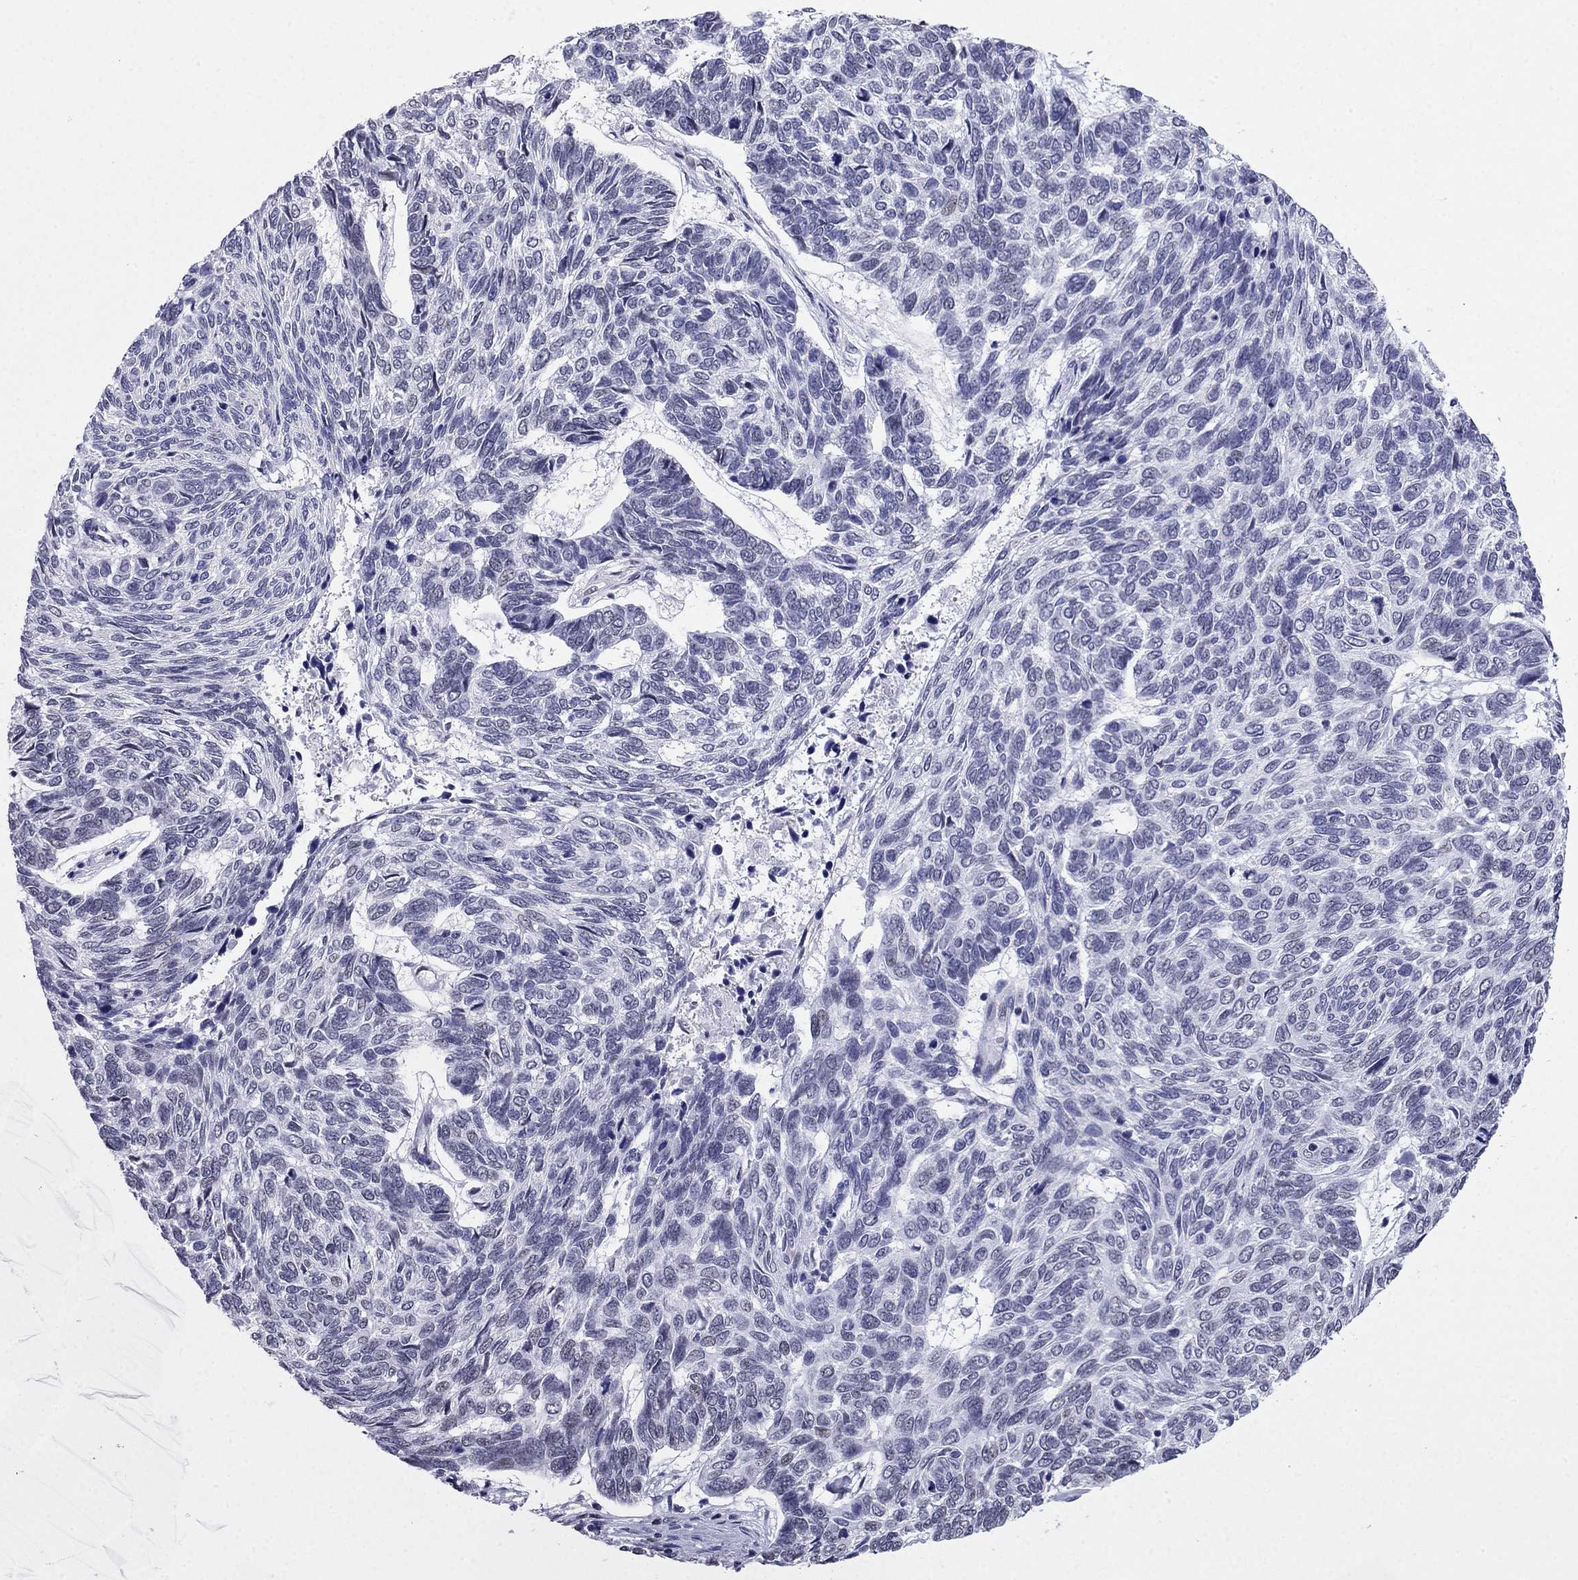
{"staining": {"intensity": "negative", "quantity": "none", "location": "none"}, "tissue": "skin cancer", "cell_type": "Tumor cells", "image_type": "cancer", "snomed": [{"axis": "morphology", "description": "Basal cell carcinoma"}, {"axis": "topography", "description": "Skin"}], "caption": "IHC histopathology image of neoplastic tissue: skin cancer stained with DAB demonstrates no significant protein staining in tumor cells.", "gene": "PPM1G", "patient": {"sex": "female", "age": 65}}